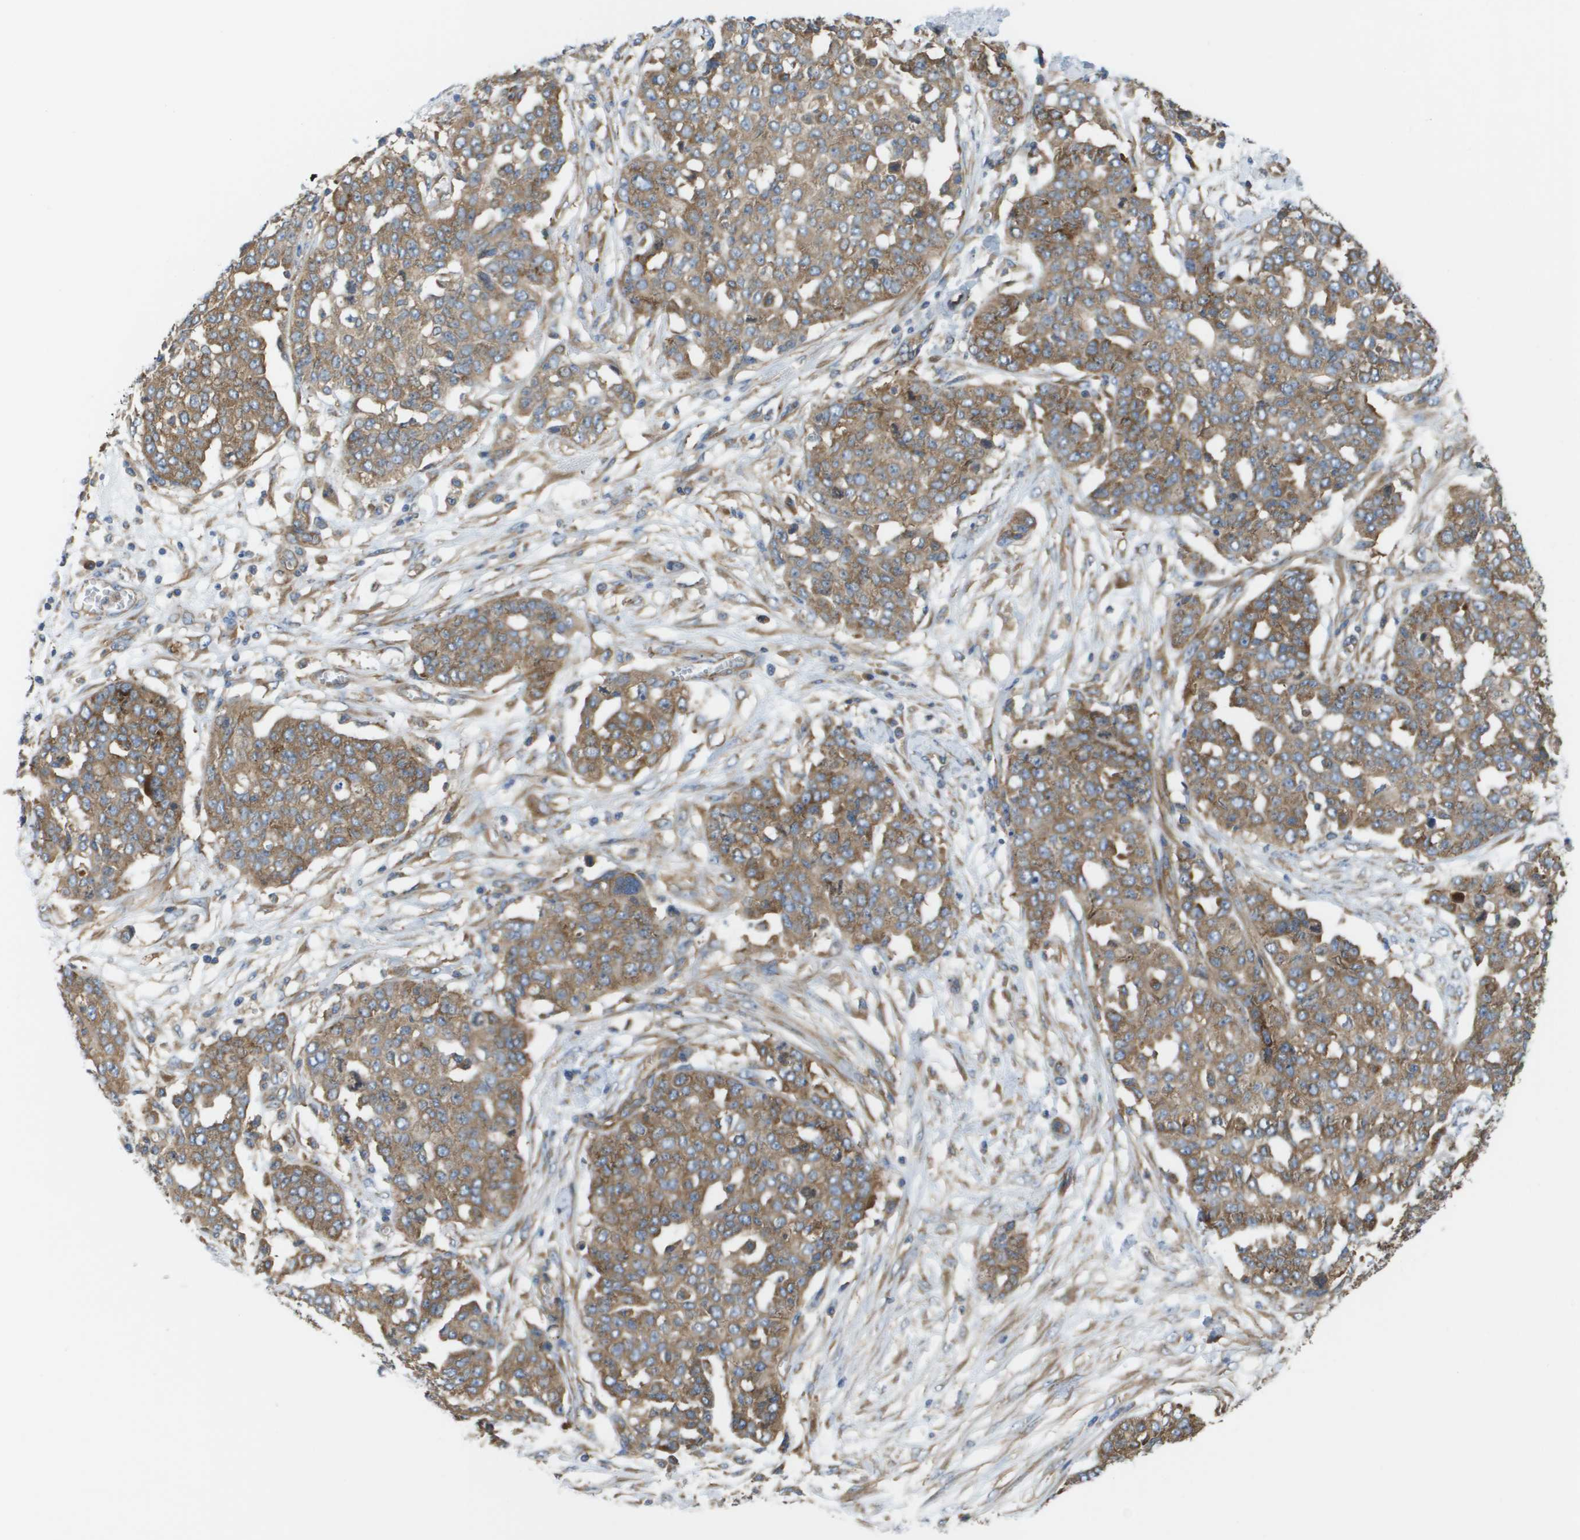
{"staining": {"intensity": "moderate", "quantity": ">75%", "location": "cytoplasmic/membranous"}, "tissue": "ovarian cancer", "cell_type": "Tumor cells", "image_type": "cancer", "snomed": [{"axis": "morphology", "description": "Cystadenocarcinoma, serous, NOS"}, {"axis": "topography", "description": "Soft tissue"}, {"axis": "topography", "description": "Ovary"}], "caption": "High-power microscopy captured an immunohistochemistry (IHC) image of ovarian cancer (serous cystadenocarcinoma), revealing moderate cytoplasmic/membranous staining in approximately >75% of tumor cells.", "gene": "EIF4G2", "patient": {"sex": "female", "age": 57}}